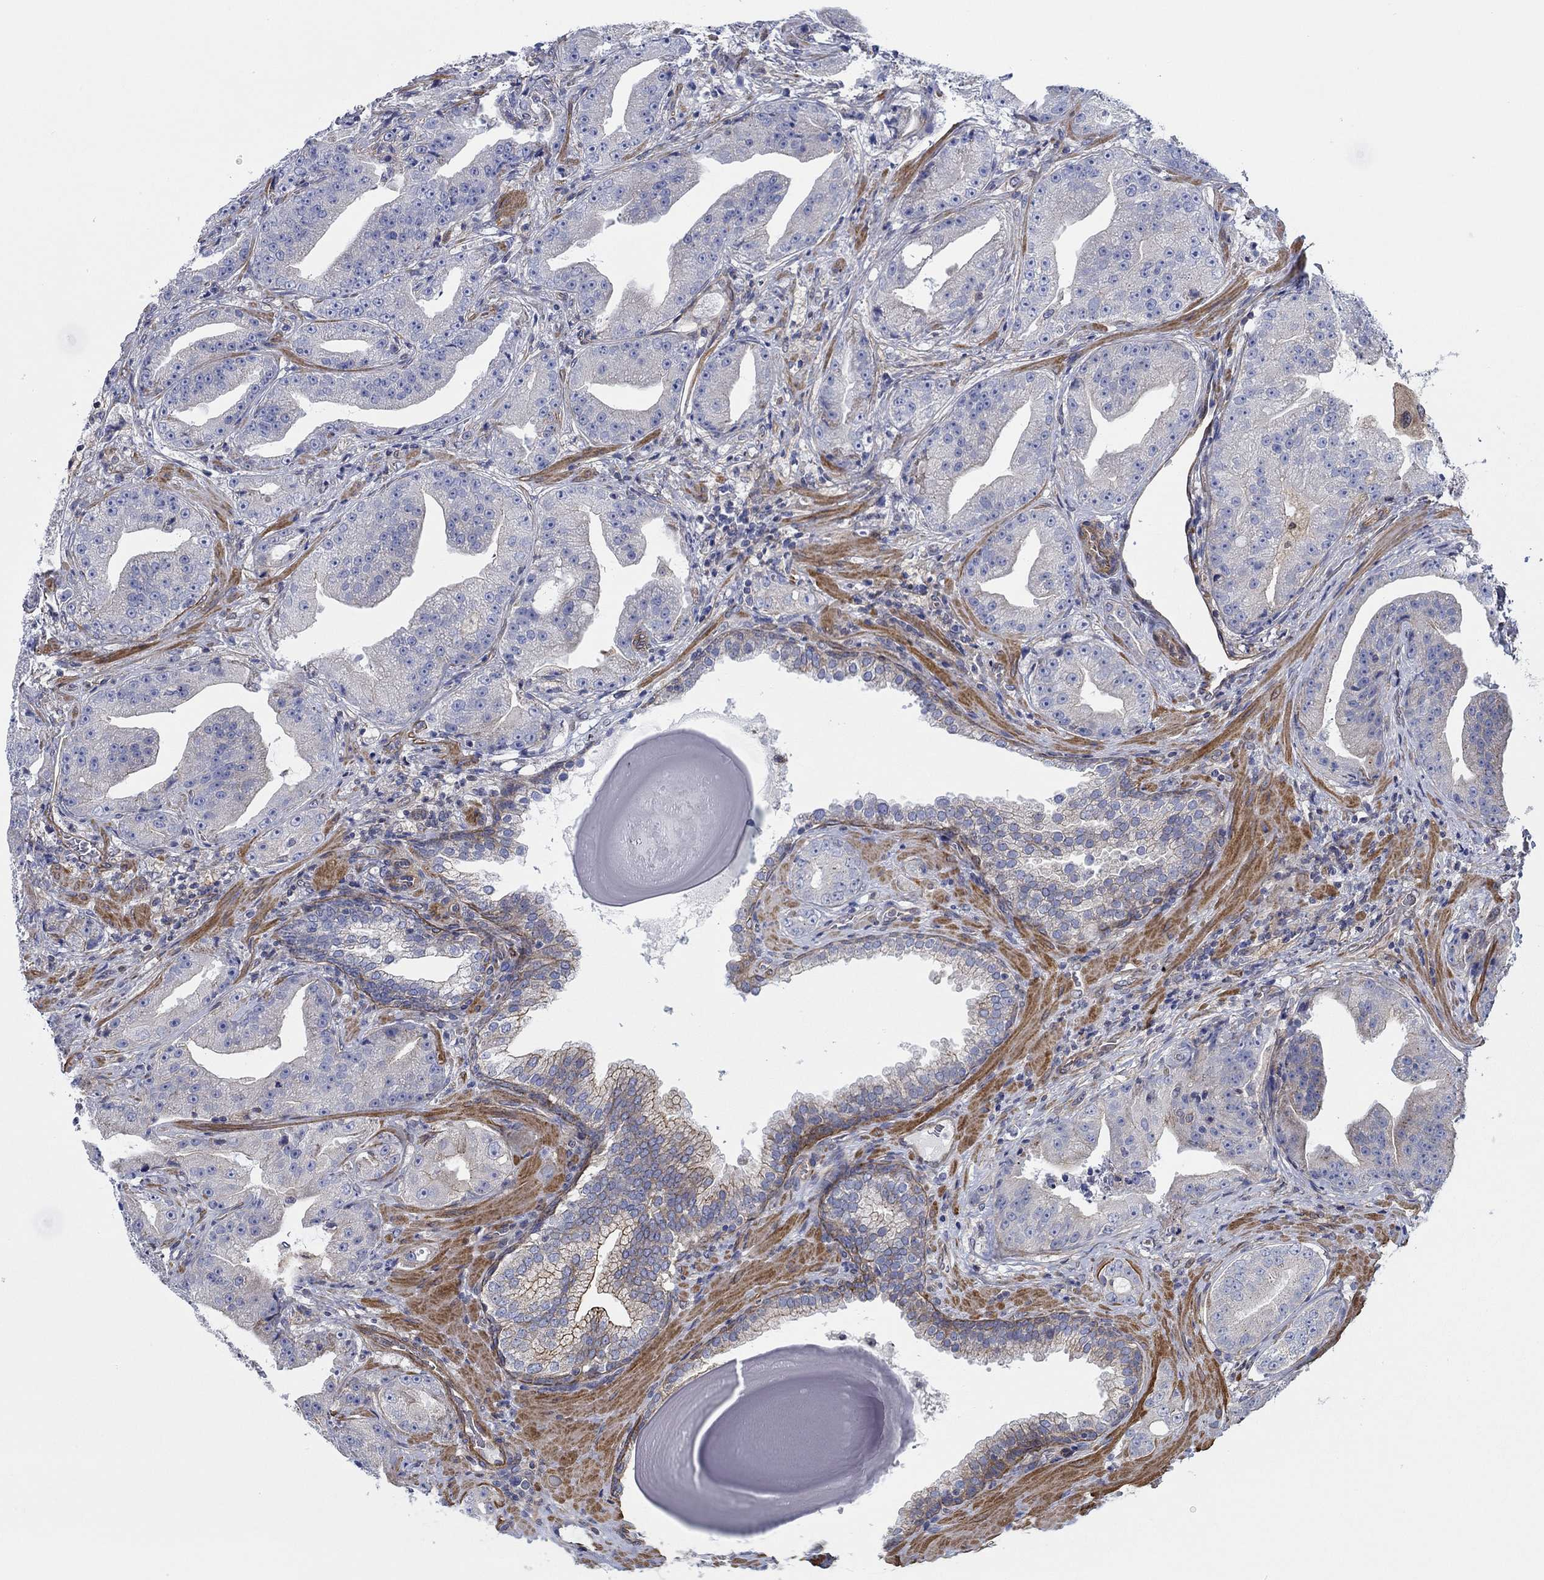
{"staining": {"intensity": "negative", "quantity": "none", "location": "none"}, "tissue": "prostate cancer", "cell_type": "Tumor cells", "image_type": "cancer", "snomed": [{"axis": "morphology", "description": "Adenocarcinoma, Low grade"}, {"axis": "topography", "description": "Prostate"}], "caption": "Immunohistochemistry of human prostate adenocarcinoma (low-grade) demonstrates no staining in tumor cells.", "gene": "FMN1", "patient": {"sex": "male", "age": 62}}